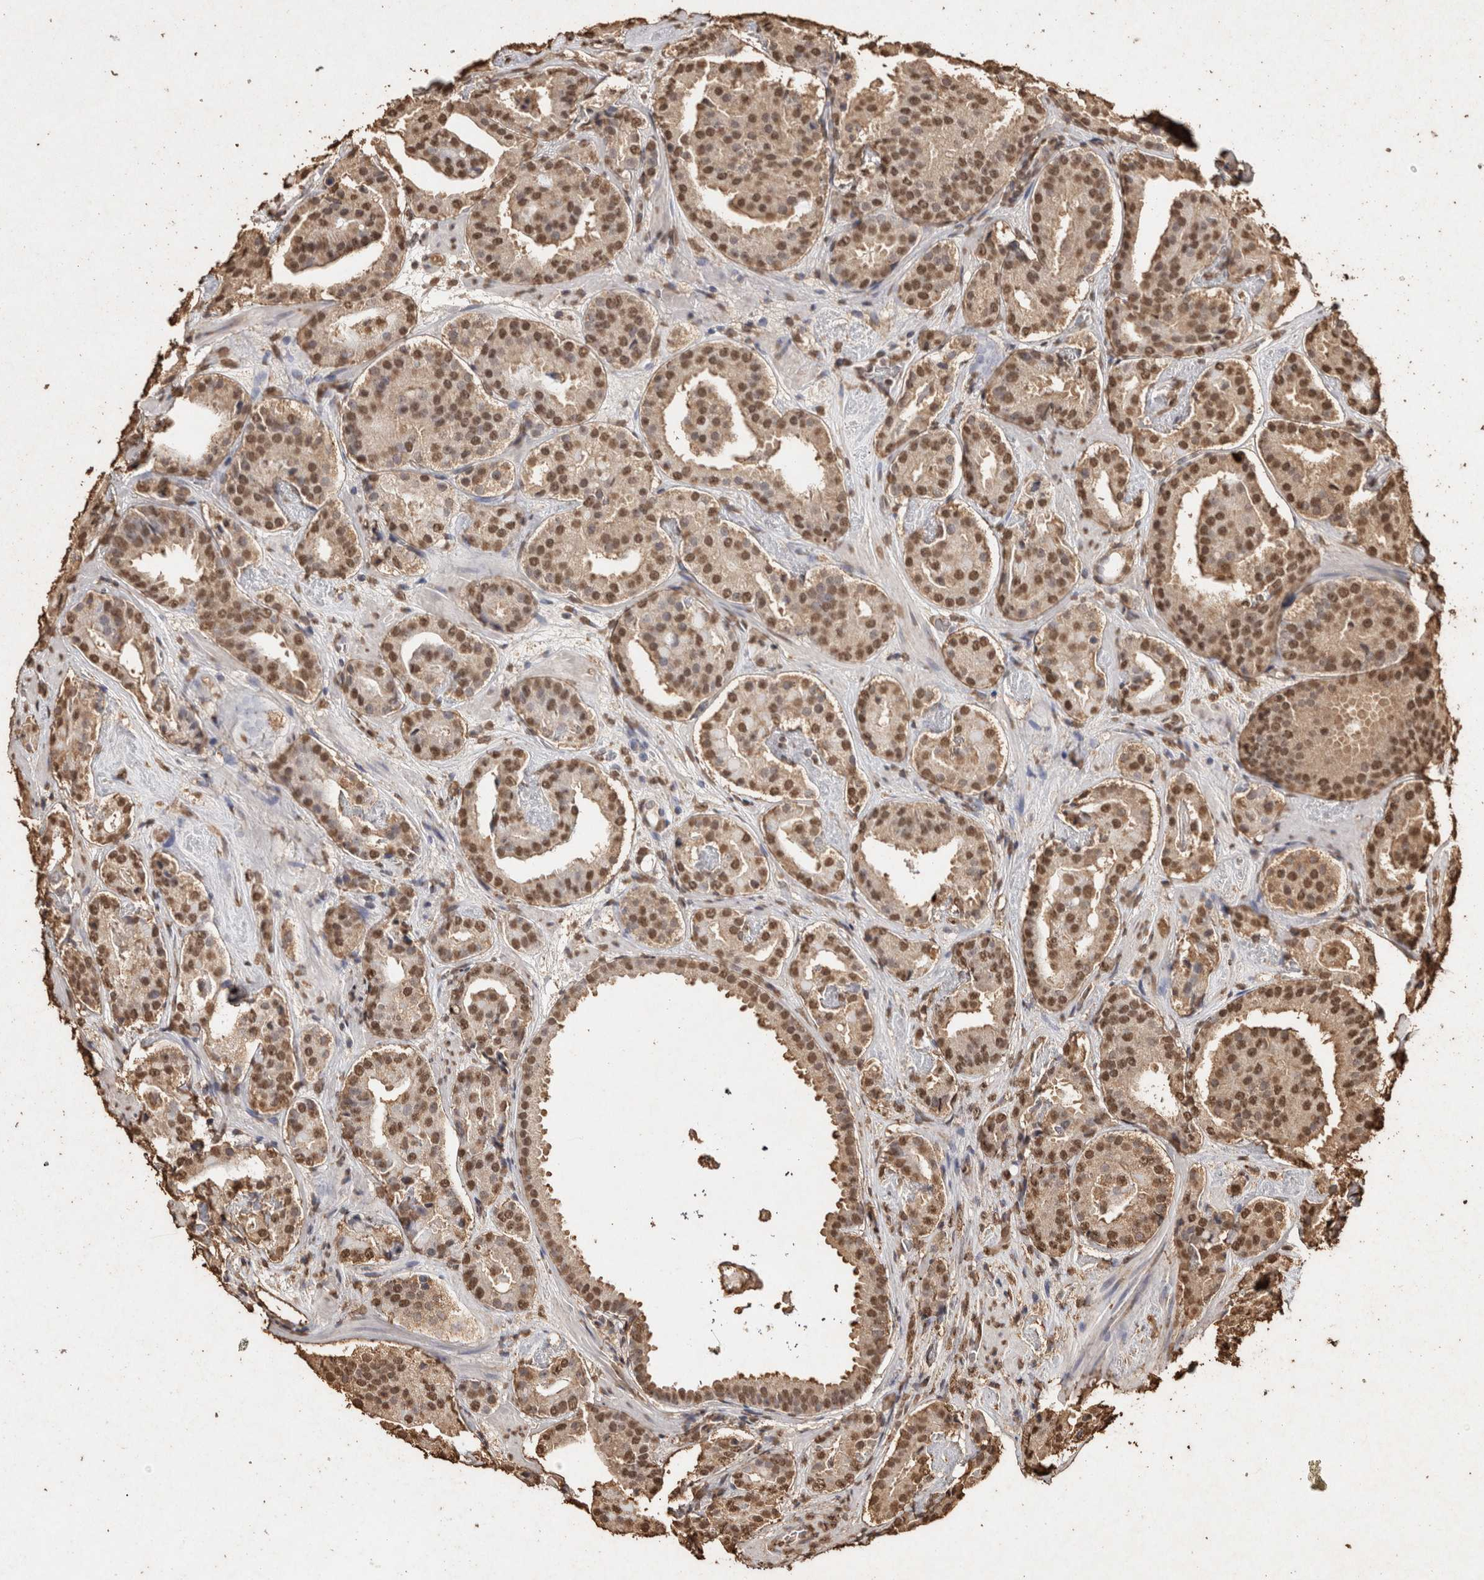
{"staining": {"intensity": "moderate", "quantity": ">75%", "location": "nuclear"}, "tissue": "prostate cancer", "cell_type": "Tumor cells", "image_type": "cancer", "snomed": [{"axis": "morphology", "description": "Adenocarcinoma, Low grade"}, {"axis": "topography", "description": "Prostate"}], "caption": "The photomicrograph reveals a brown stain indicating the presence of a protein in the nuclear of tumor cells in prostate adenocarcinoma (low-grade).", "gene": "FSTL3", "patient": {"sex": "male", "age": 69}}